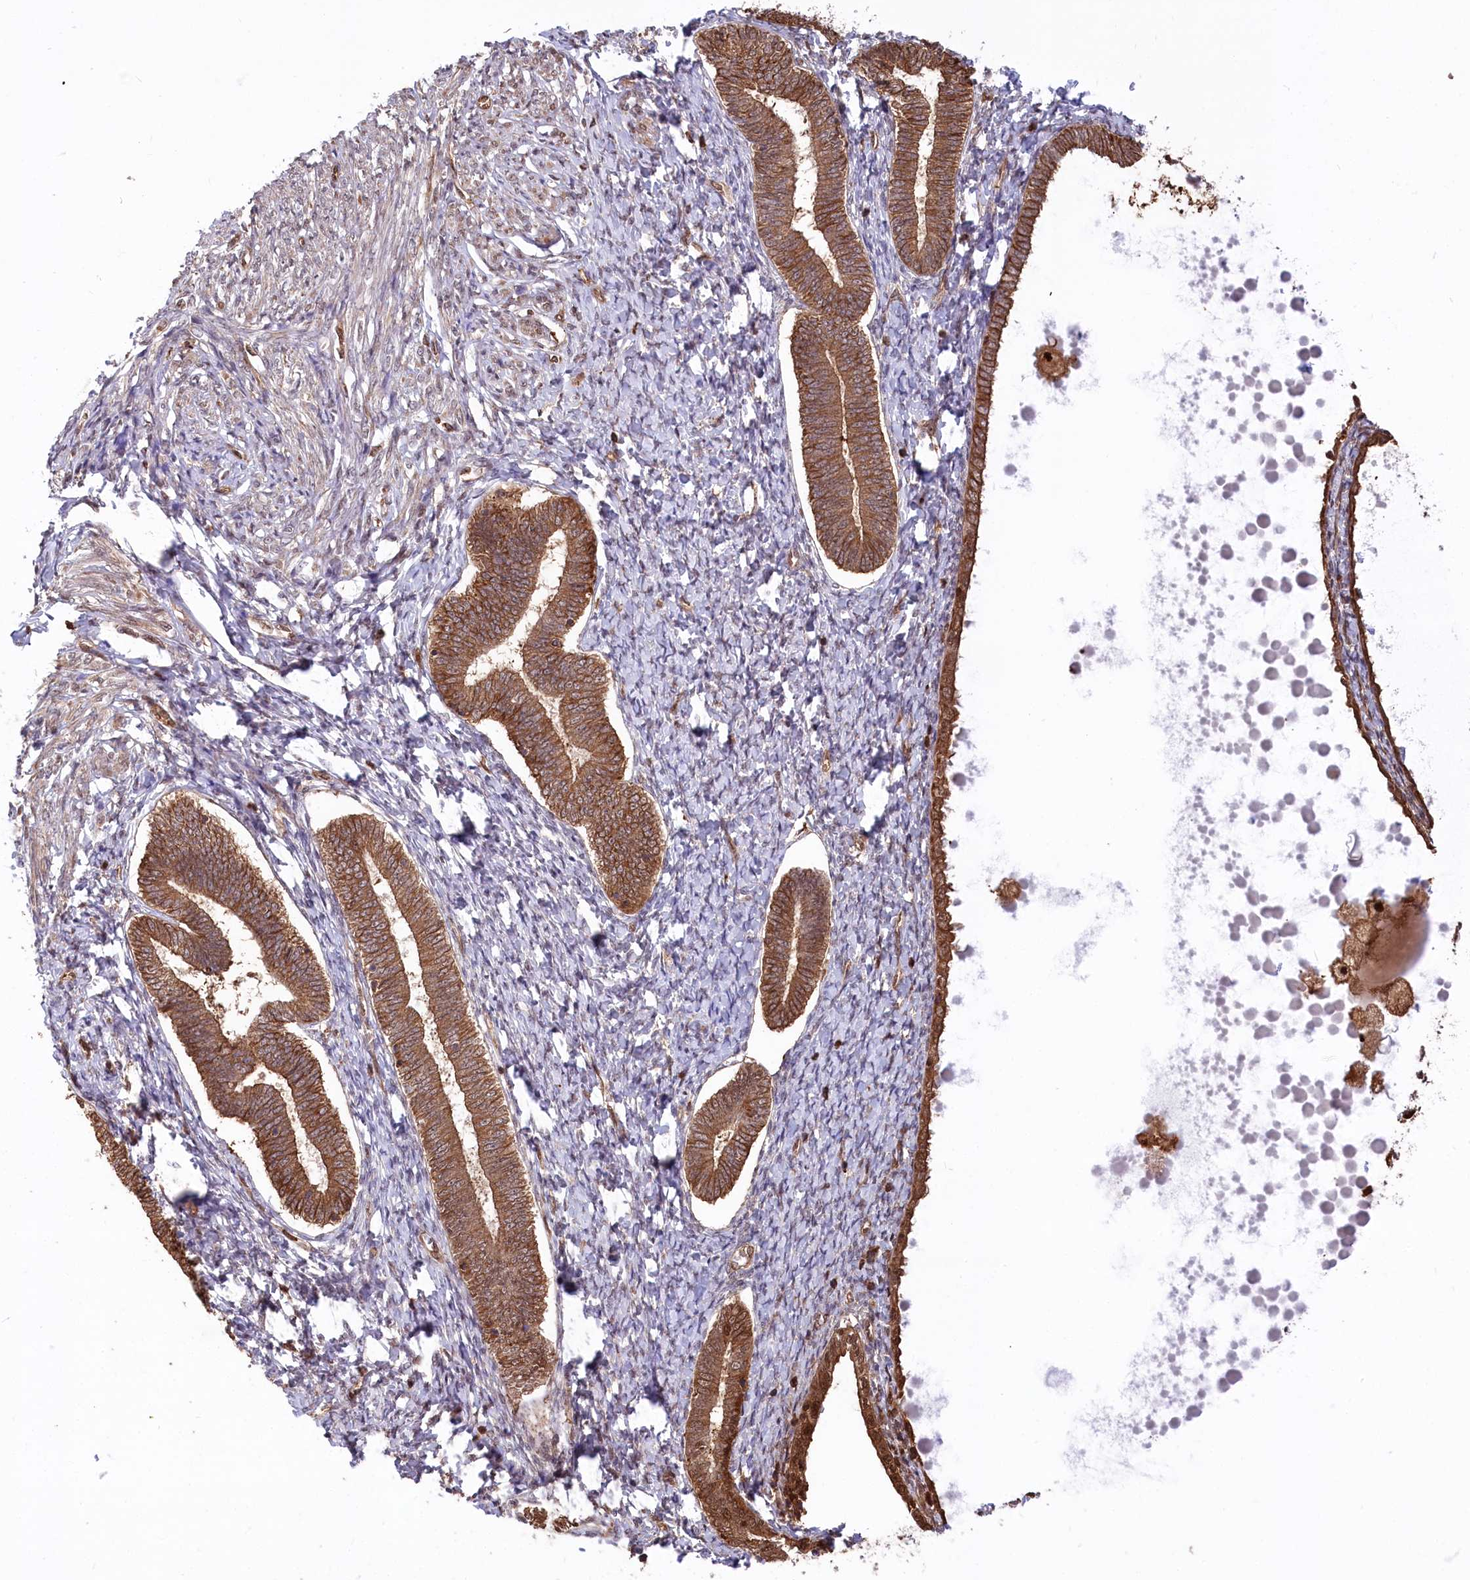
{"staining": {"intensity": "weak", "quantity": "<25%", "location": "cytoplasmic/membranous"}, "tissue": "endometrium", "cell_type": "Cells in endometrial stroma", "image_type": "normal", "snomed": [{"axis": "morphology", "description": "Normal tissue, NOS"}, {"axis": "topography", "description": "Endometrium"}], "caption": "This is an immunohistochemistry image of benign endometrium. There is no expression in cells in endometrial stroma.", "gene": "PSMA1", "patient": {"sex": "female", "age": 72}}